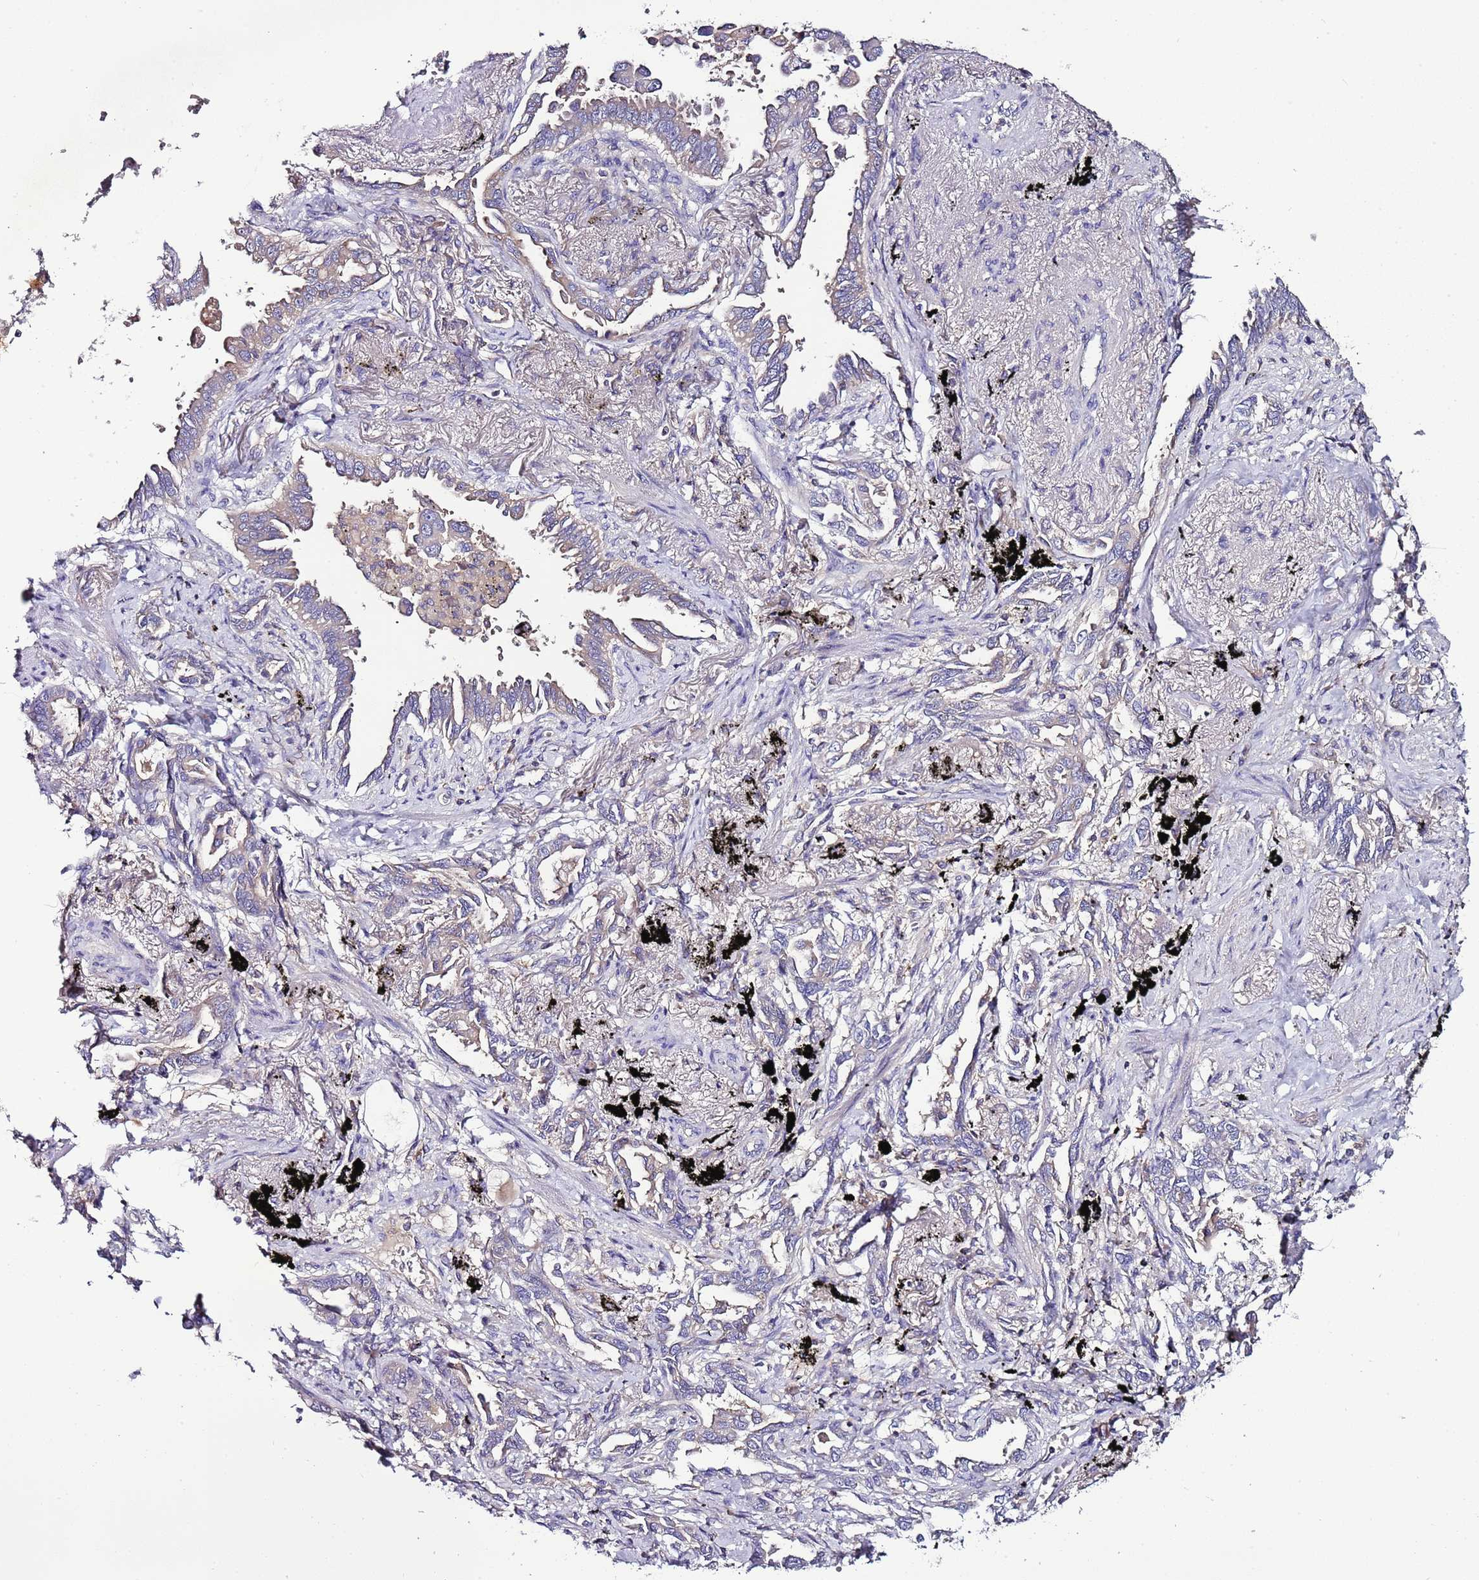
{"staining": {"intensity": "weak", "quantity": "<25%", "location": "cytoplasmic/membranous"}, "tissue": "lung cancer", "cell_type": "Tumor cells", "image_type": "cancer", "snomed": [{"axis": "morphology", "description": "Adenocarcinoma, NOS"}, {"axis": "topography", "description": "Lung"}], "caption": "Tumor cells are negative for brown protein staining in adenocarcinoma (lung).", "gene": "IGIP", "patient": {"sex": "male", "age": 67}}